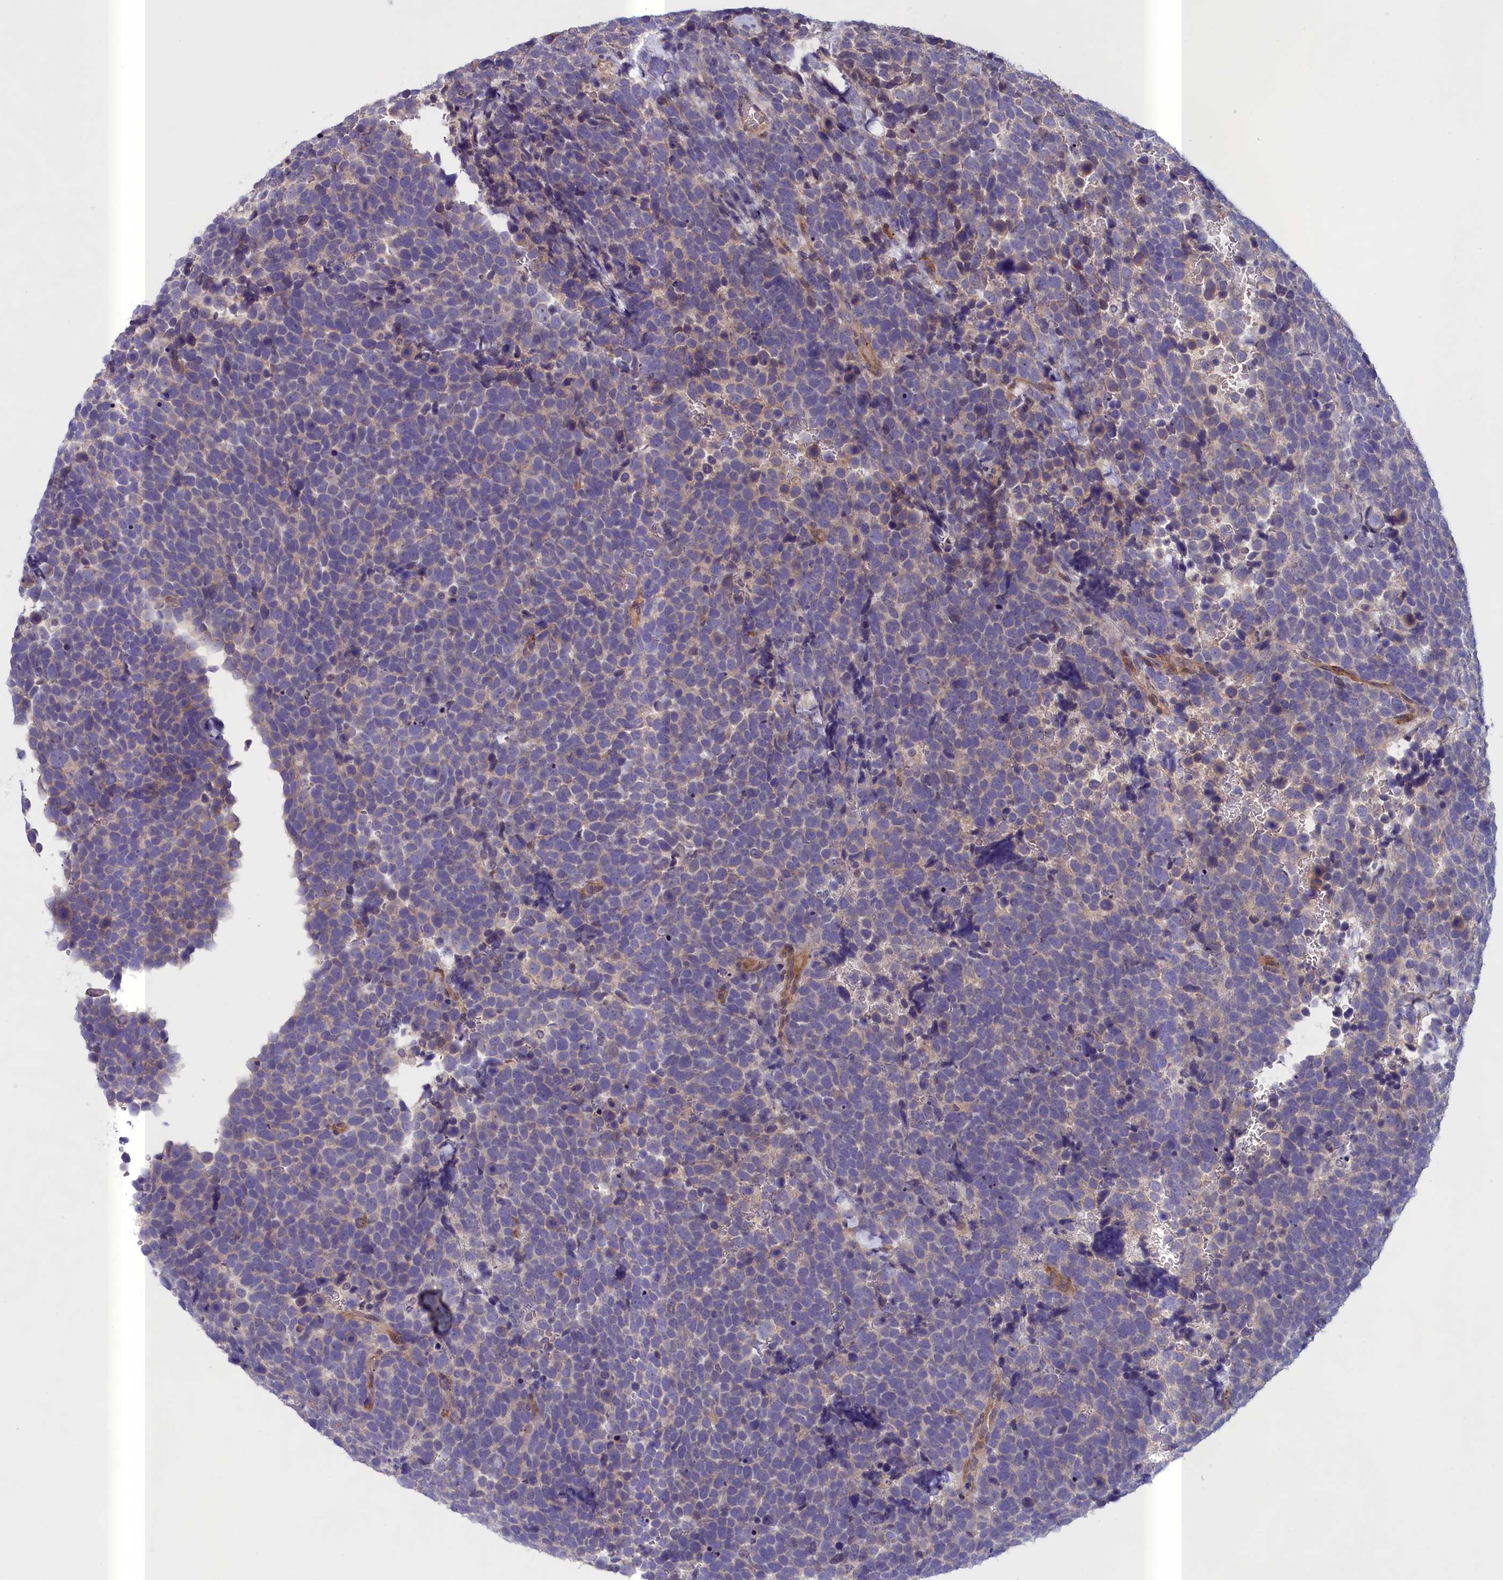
{"staining": {"intensity": "negative", "quantity": "none", "location": "none"}, "tissue": "urothelial cancer", "cell_type": "Tumor cells", "image_type": "cancer", "snomed": [{"axis": "morphology", "description": "Urothelial carcinoma, High grade"}, {"axis": "topography", "description": "Urinary bladder"}], "caption": "The histopathology image shows no significant staining in tumor cells of urothelial cancer. (Brightfield microscopy of DAB (3,3'-diaminobenzidine) immunohistochemistry (IHC) at high magnification).", "gene": "IGFALS", "patient": {"sex": "female", "age": 82}}